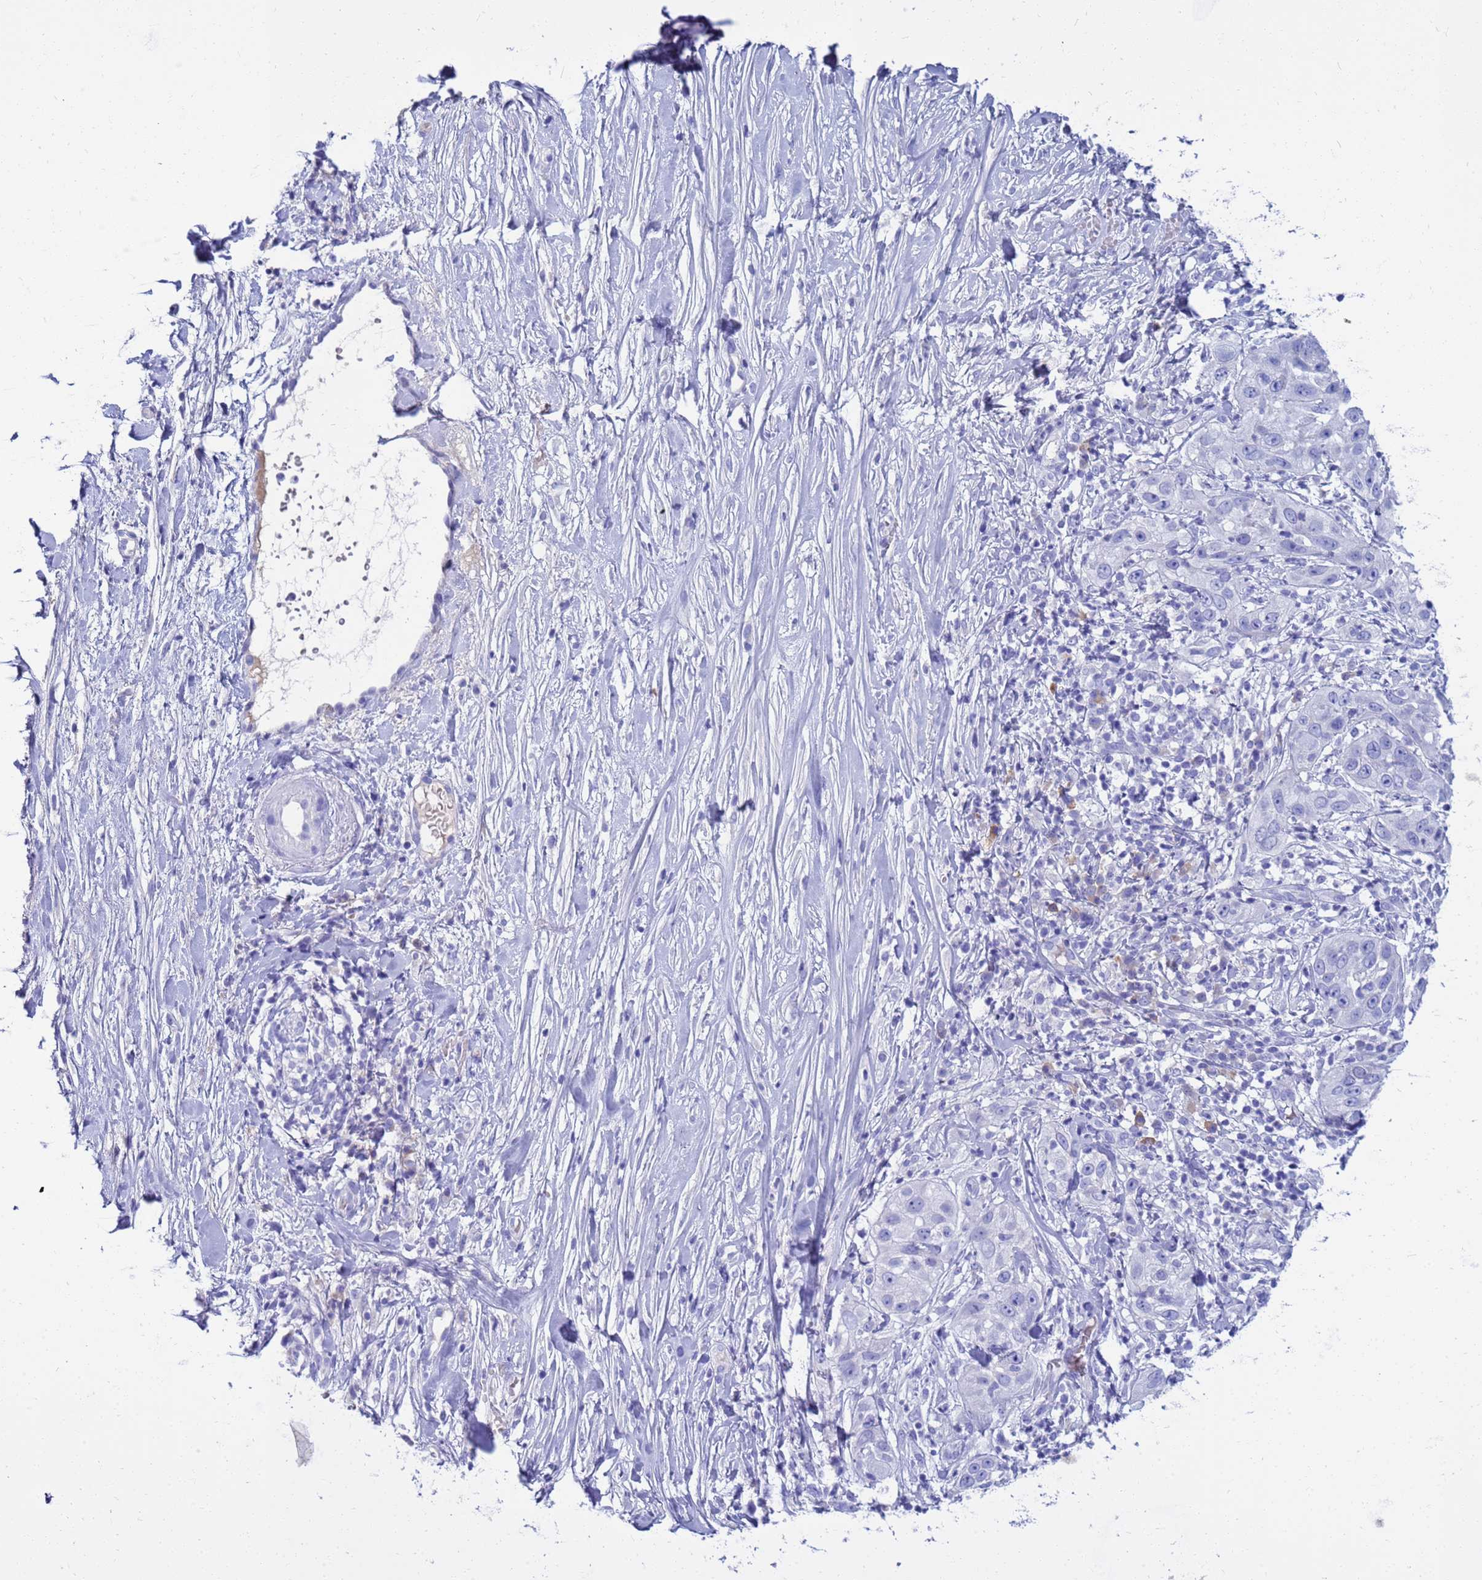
{"staining": {"intensity": "negative", "quantity": "none", "location": "none"}, "tissue": "skin cancer", "cell_type": "Tumor cells", "image_type": "cancer", "snomed": [{"axis": "morphology", "description": "Squamous cell carcinoma, NOS"}, {"axis": "topography", "description": "Skin"}], "caption": "This image is of squamous cell carcinoma (skin) stained with immunohistochemistry (IHC) to label a protein in brown with the nuclei are counter-stained blue. There is no staining in tumor cells. (IHC, brightfield microscopy, high magnification).", "gene": "SYCN", "patient": {"sex": "female", "age": 44}}